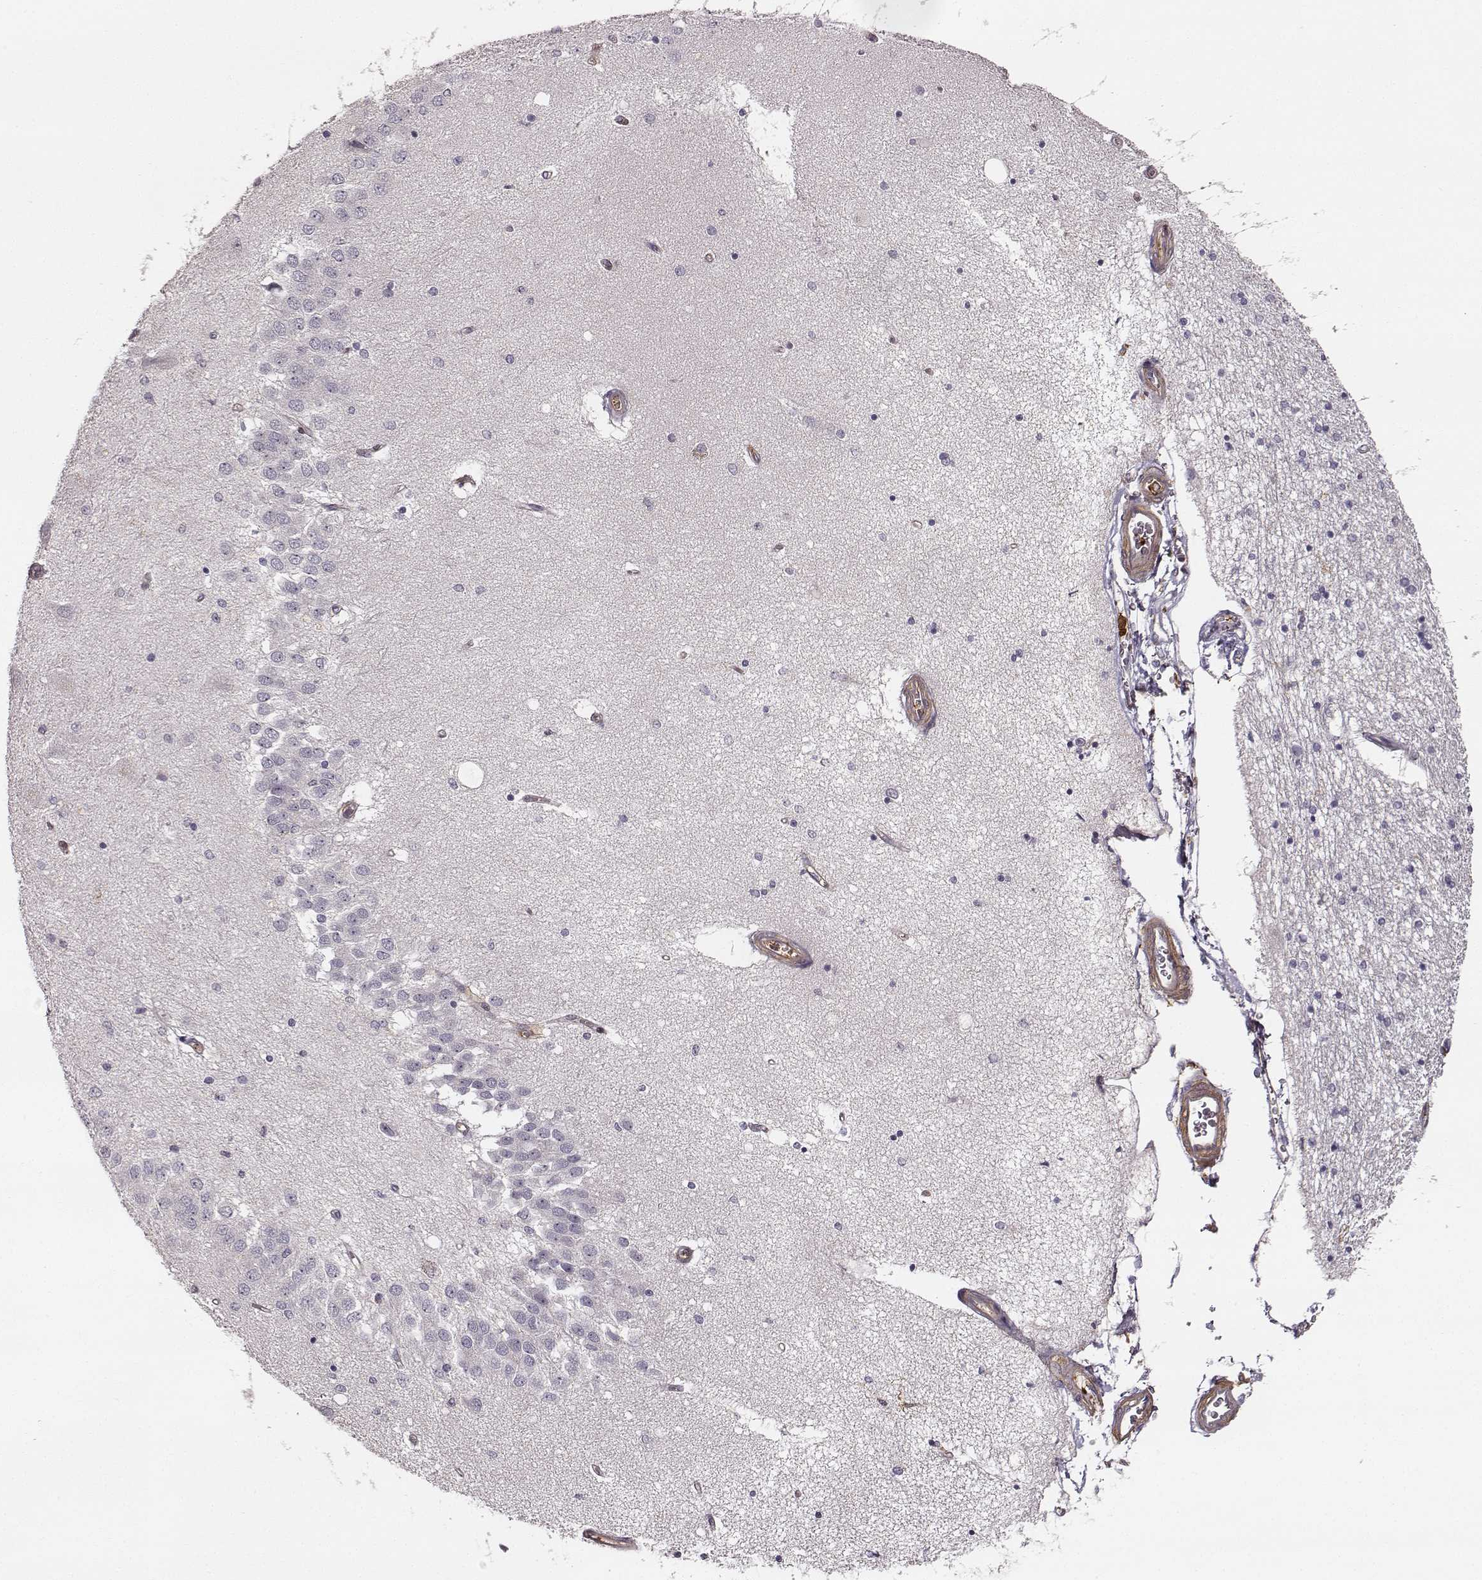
{"staining": {"intensity": "negative", "quantity": "none", "location": "none"}, "tissue": "hippocampus", "cell_type": "Glial cells", "image_type": "normal", "snomed": [{"axis": "morphology", "description": "Normal tissue, NOS"}, {"axis": "topography", "description": "Hippocampus"}], "caption": "Glial cells show no significant staining in benign hippocampus.", "gene": "ZYX", "patient": {"sex": "female", "age": 54}}